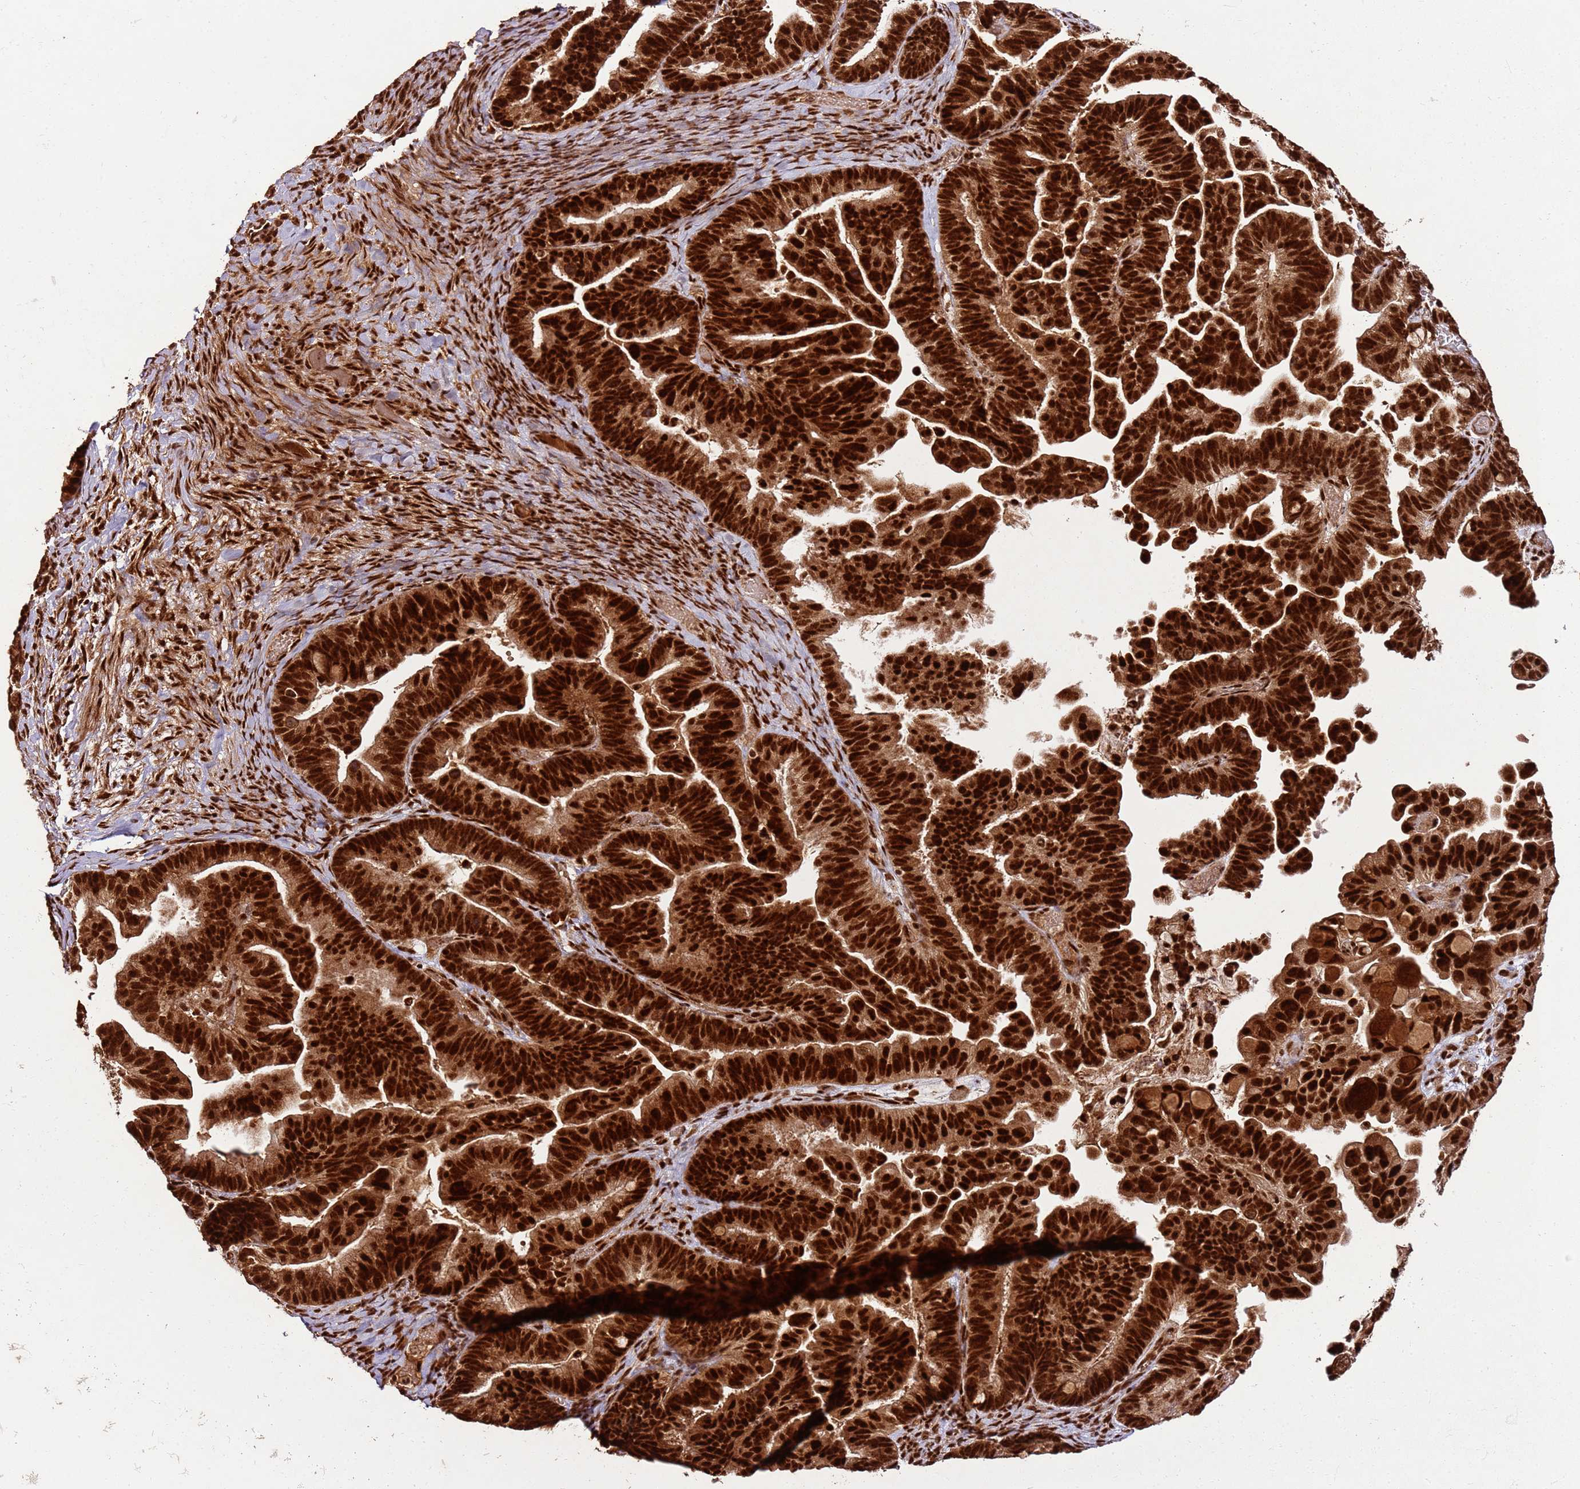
{"staining": {"intensity": "strong", "quantity": ">75%", "location": "nuclear"}, "tissue": "ovarian cancer", "cell_type": "Tumor cells", "image_type": "cancer", "snomed": [{"axis": "morphology", "description": "Cystadenocarcinoma, serous, NOS"}, {"axis": "topography", "description": "Ovary"}], "caption": "An IHC image of neoplastic tissue is shown. Protein staining in brown shows strong nuclear positivity in ovarian cancer (serous cystadenocarcinoma) within tumor cells.", "gene": "XRN2", "patient": {"sex": "female", "age": 56}}